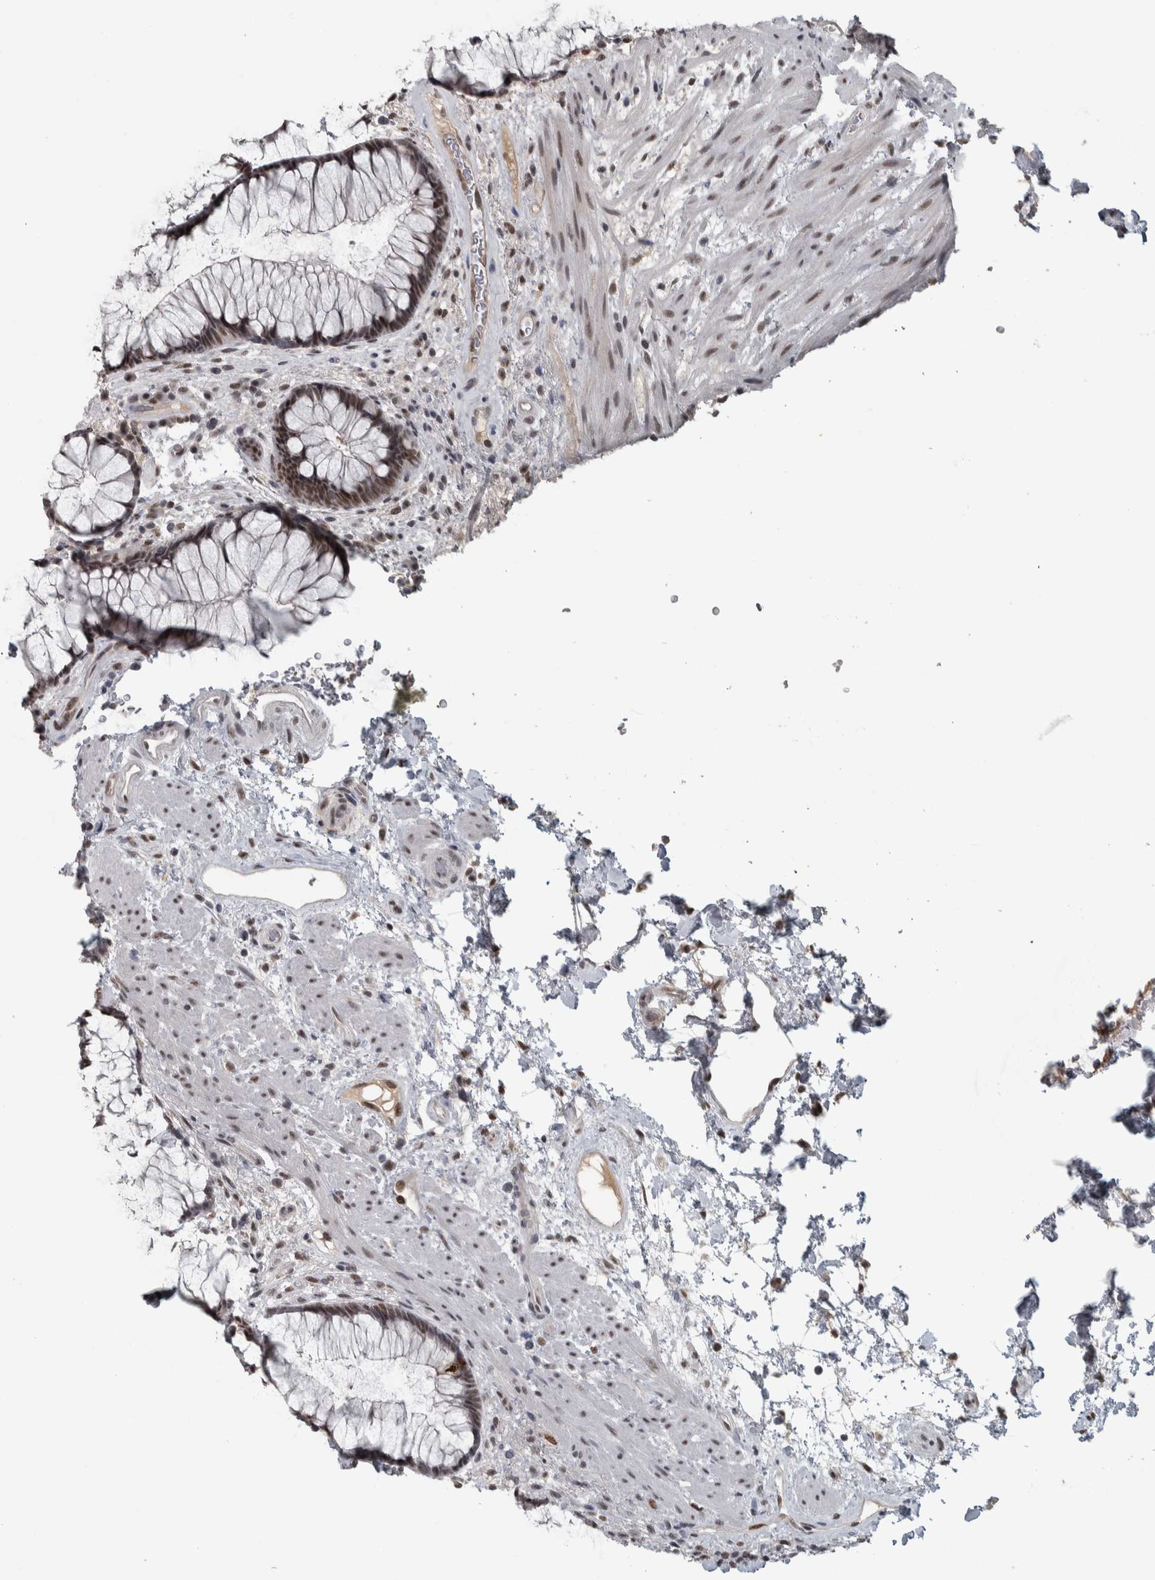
{"staining": {"intensity": "strong", "quantity": ">75%", "location": "nuclear"}, "tissue": "rectum", "cell_type": "Glandular cells", "image_type": "normal", "snomed": [{"axis": "morphology", "description": "Normal tissue, NOS"}, {"axis": "topography", "description": "Rectum"}], "caption": "An immunohistochemistry photomicrograph of unremarkable tissue is shown. Protein staining in brown labels strong nuclear positivity in rectum within glandular cells. (IHC, brightfield microscopy, high magnification).", "gene": "DDX42", "patient": {"sex": "male", "age": 51}}